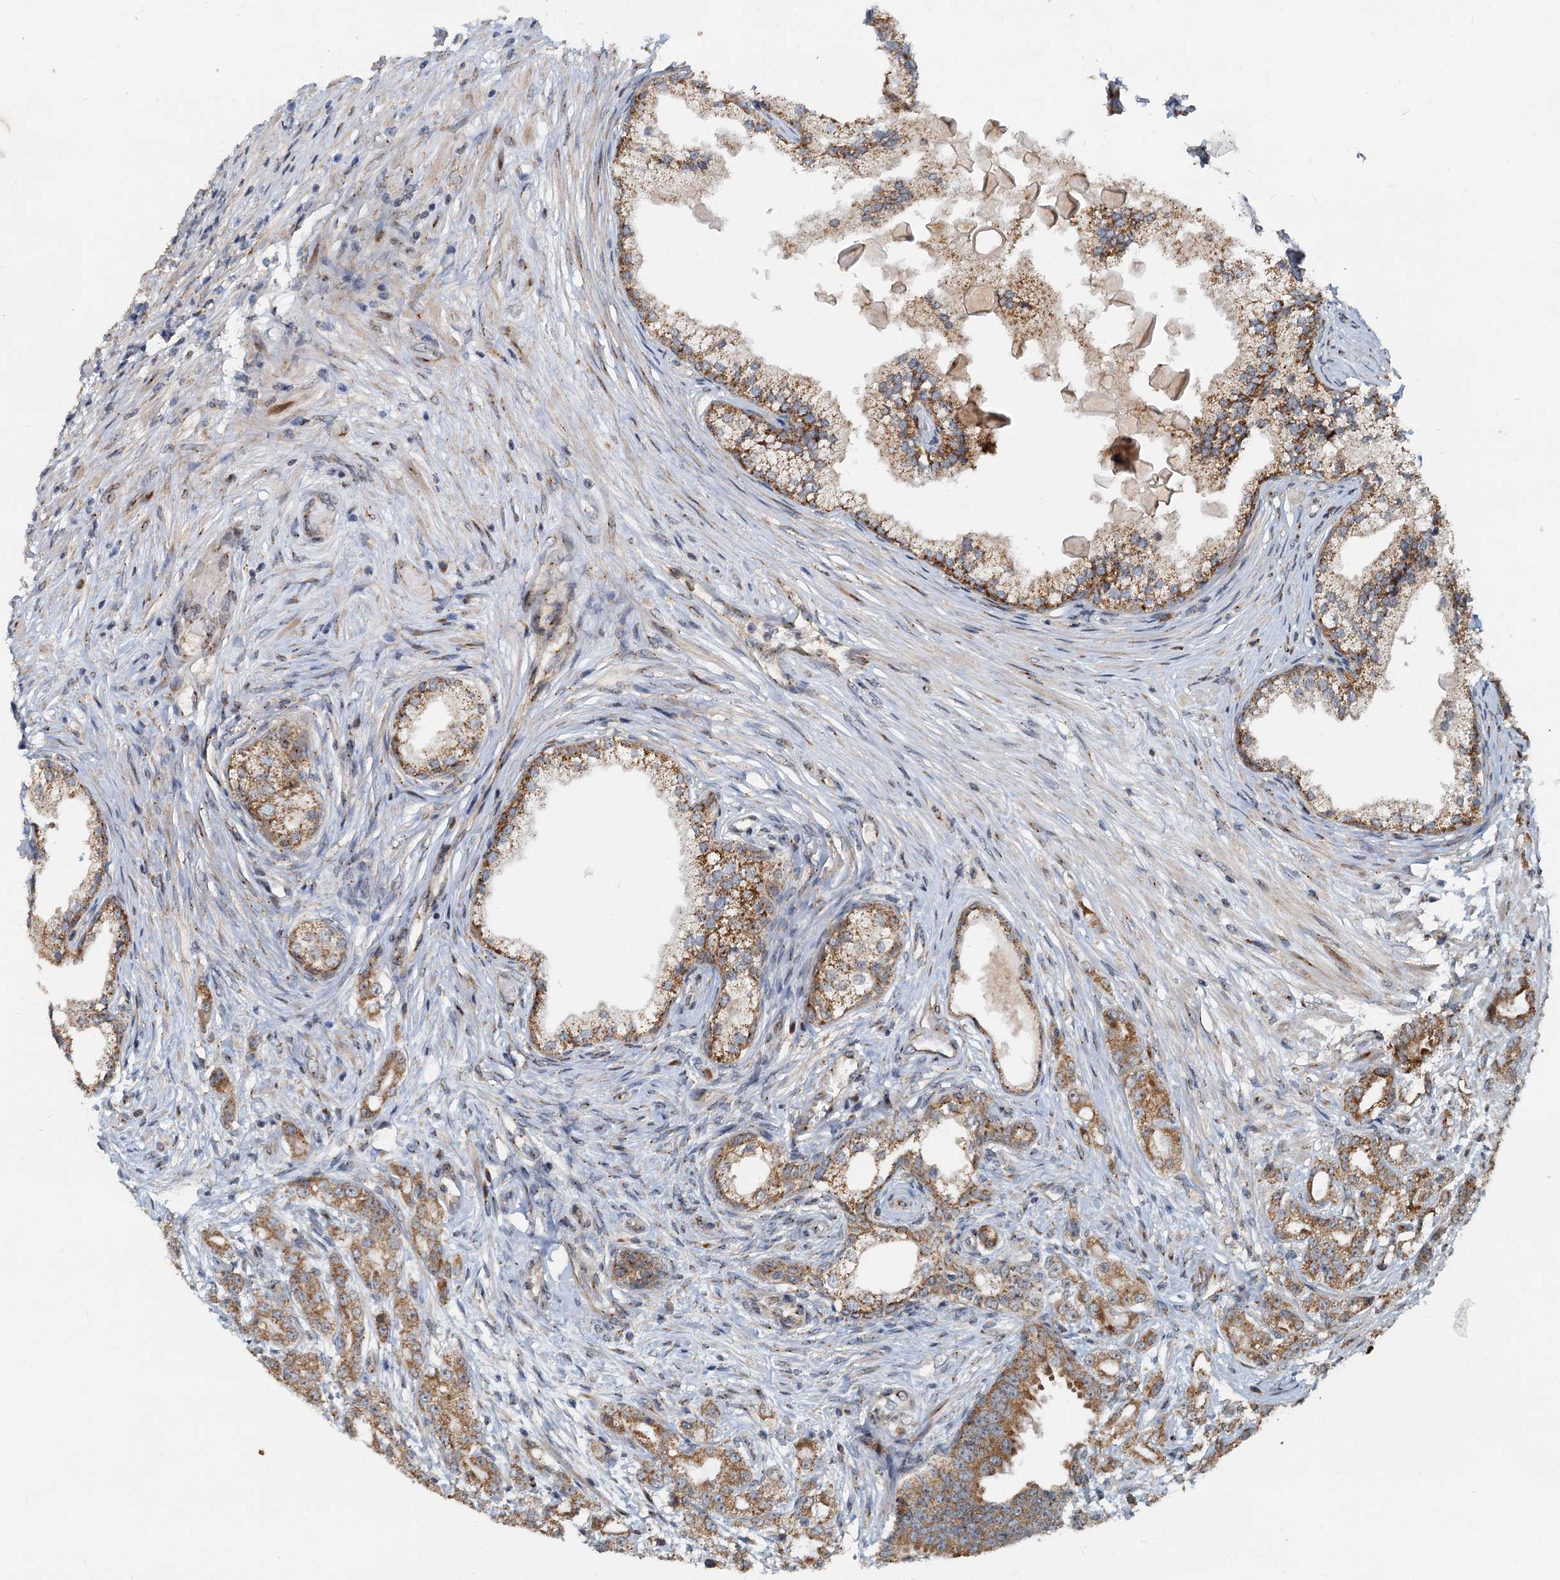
{"staining": {"intensity": "moderate", "quantity": ">75%", "location": "cytoplasmic/membranous"}, "tissue": "prostate cancer", "cell_type": "Tumor cells", "image_type": "cancer", "snomed": [{"axis": "morphology", "description": "Adenocarcinoma, High grade"}, {"axis": "topography", "description": "Prostate"}], "caption": "High-grade adenocarcinoma (prostate) tissue displays moderate cytoplasmic/membranous expression in approximately >75% of tumor cells", "gene": "CEP68", "patient": {"sex": "male", "age": 69}}